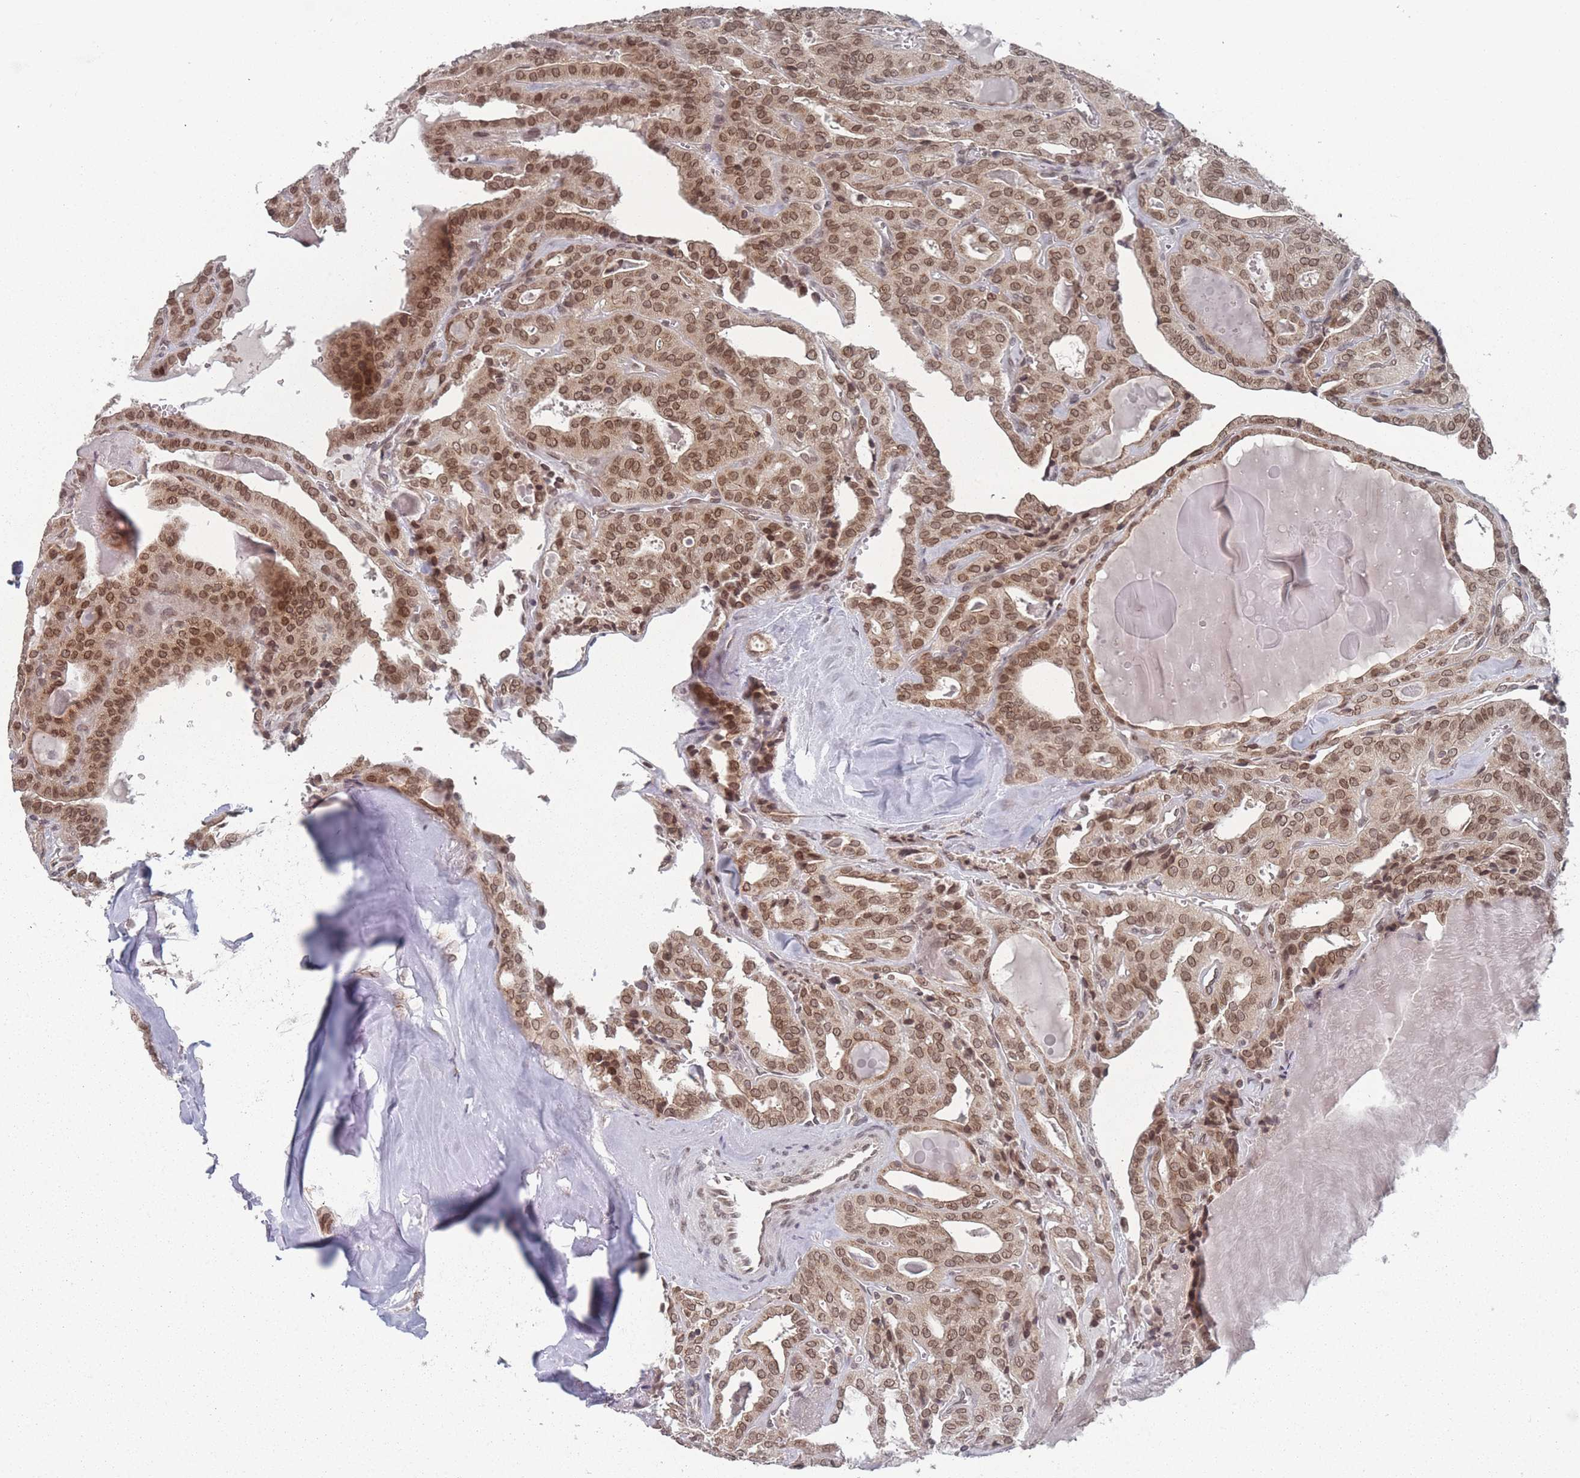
{"staining": {"intensity": "moderate", "quantity": ">75%", "location": "cytoplasmic/membranous,nuclear"}, "tissue": "thyroid cancer", "cell_type": "Tumor cells", "image_type": "cancer", "snomed": [{"axis": "morphology", "description": "Papillary adenocarcinoma, NOS"}, {"axis": "topography", "description": "Thyroid gland"}], "caption": "A medium amount of moderate cytoplasmic/membranous and nuclear staining is seen in about >75% of tumor cells in thyroid papillary adenocarcinoma tissue.", "gene": "TBC1D25", "patient": {"sex": "male", "age": 52}}